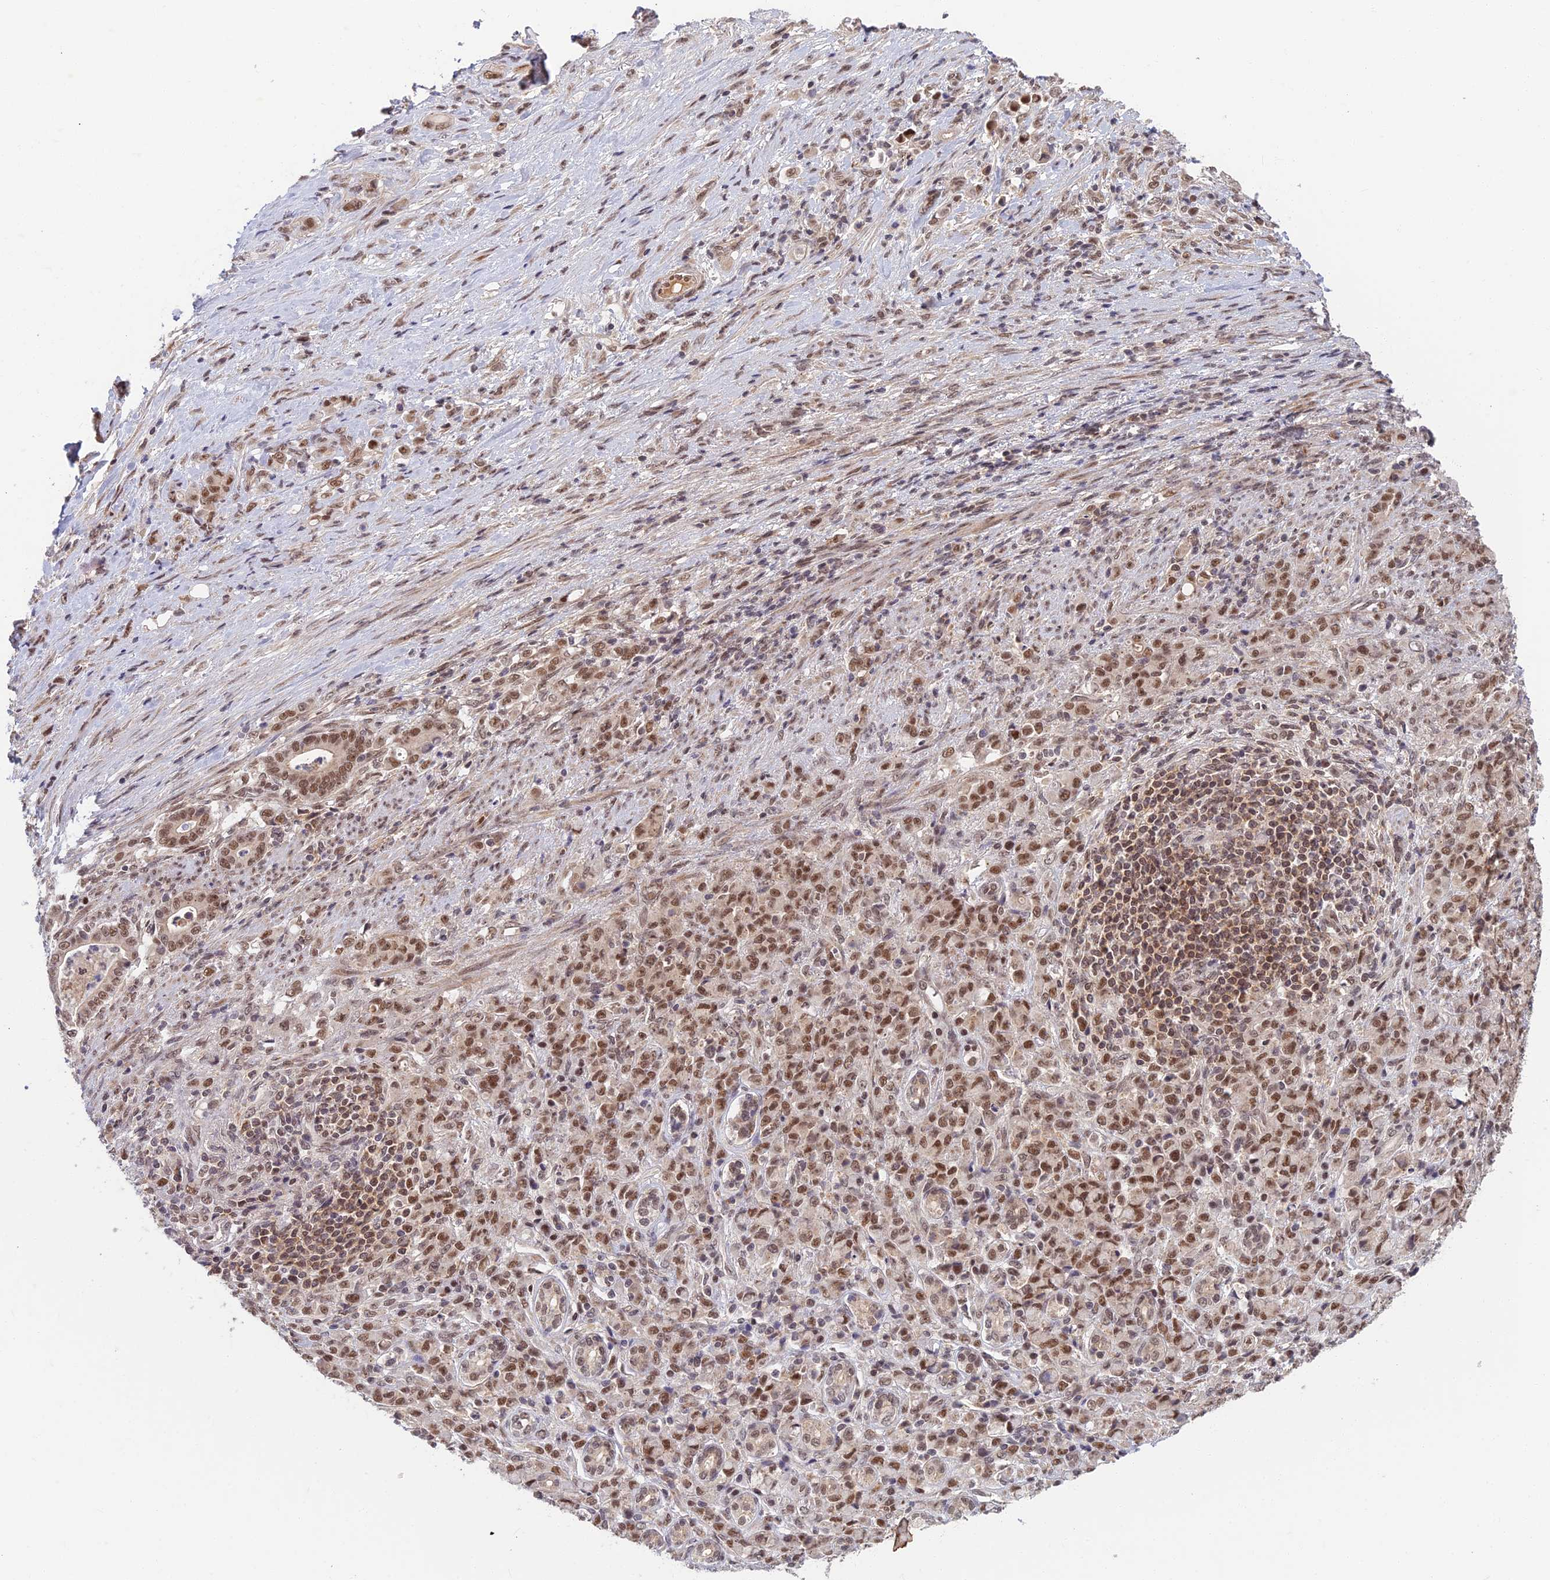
{"staining": {"intensity": "moderate", "quantity": ">75%", "location": "nuclear"}, "tissue": "stomach cancer", "cell_type": "Tumor cells", "image_type": "cancer", "snomed": [{"axis": "morphology", "description": "Adenocarcinoma, NOS"}, {"axis": "topography", "description": "Stomach"}], "caption": "High-magnification brightfield microscopy of stomach adenocarcinoma stained with DAB (3,3'-diaminobenzidine) (brown) and counterstained with hematoxylin (blue). tumor cells exhibit moderate nuclear staining is appreciated in about>75% of cells. Ihc stains the protein of interest in brown and the nuclei are stained blue.", "gene": "TCEA2", "patient": {"sex": "female", "age": 79}}